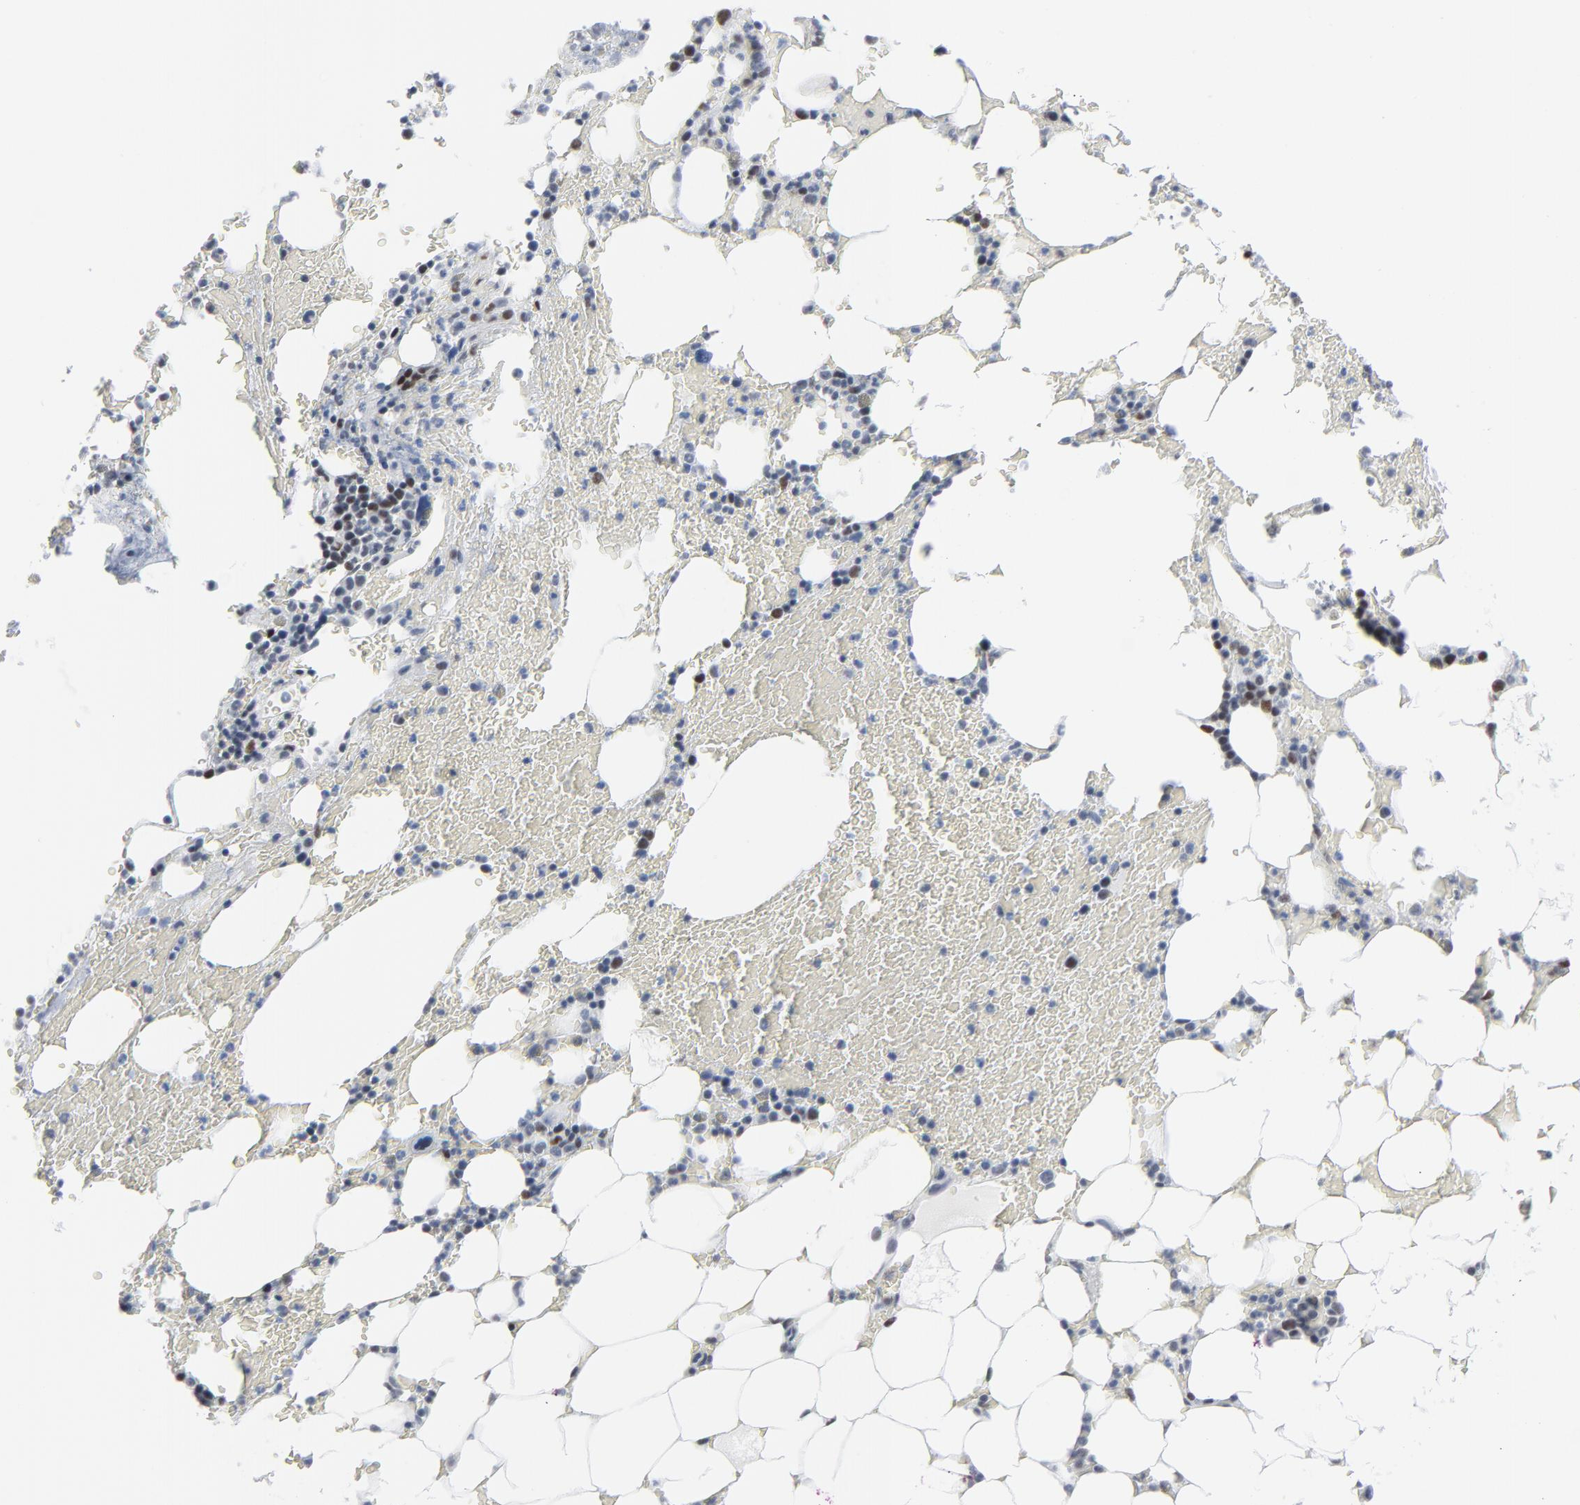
{"staining": {"intensity": "moderate", "quantity": "25%-75%", "location": "nuclear"}, "tissue": "bone marrow", "cell_type": "Hematopoietic cells", "image_type": "normal", "snomed": [{"axis": "morphology", "description": "Normal tissue, NOS"}, {"axis": "topography", "description": "Bone marrow"}], "caption": "This micrograph reveals unremarkable bone marrow stained with immunohistochemistry (IHC) to label a protein in brown. The nuclear of hematopoietic cells show moderate positivity for the protein. Nuclei are counter-stained blue.", "gene": "SIRT1", "patient": {"sex": "female", "age": 73}}